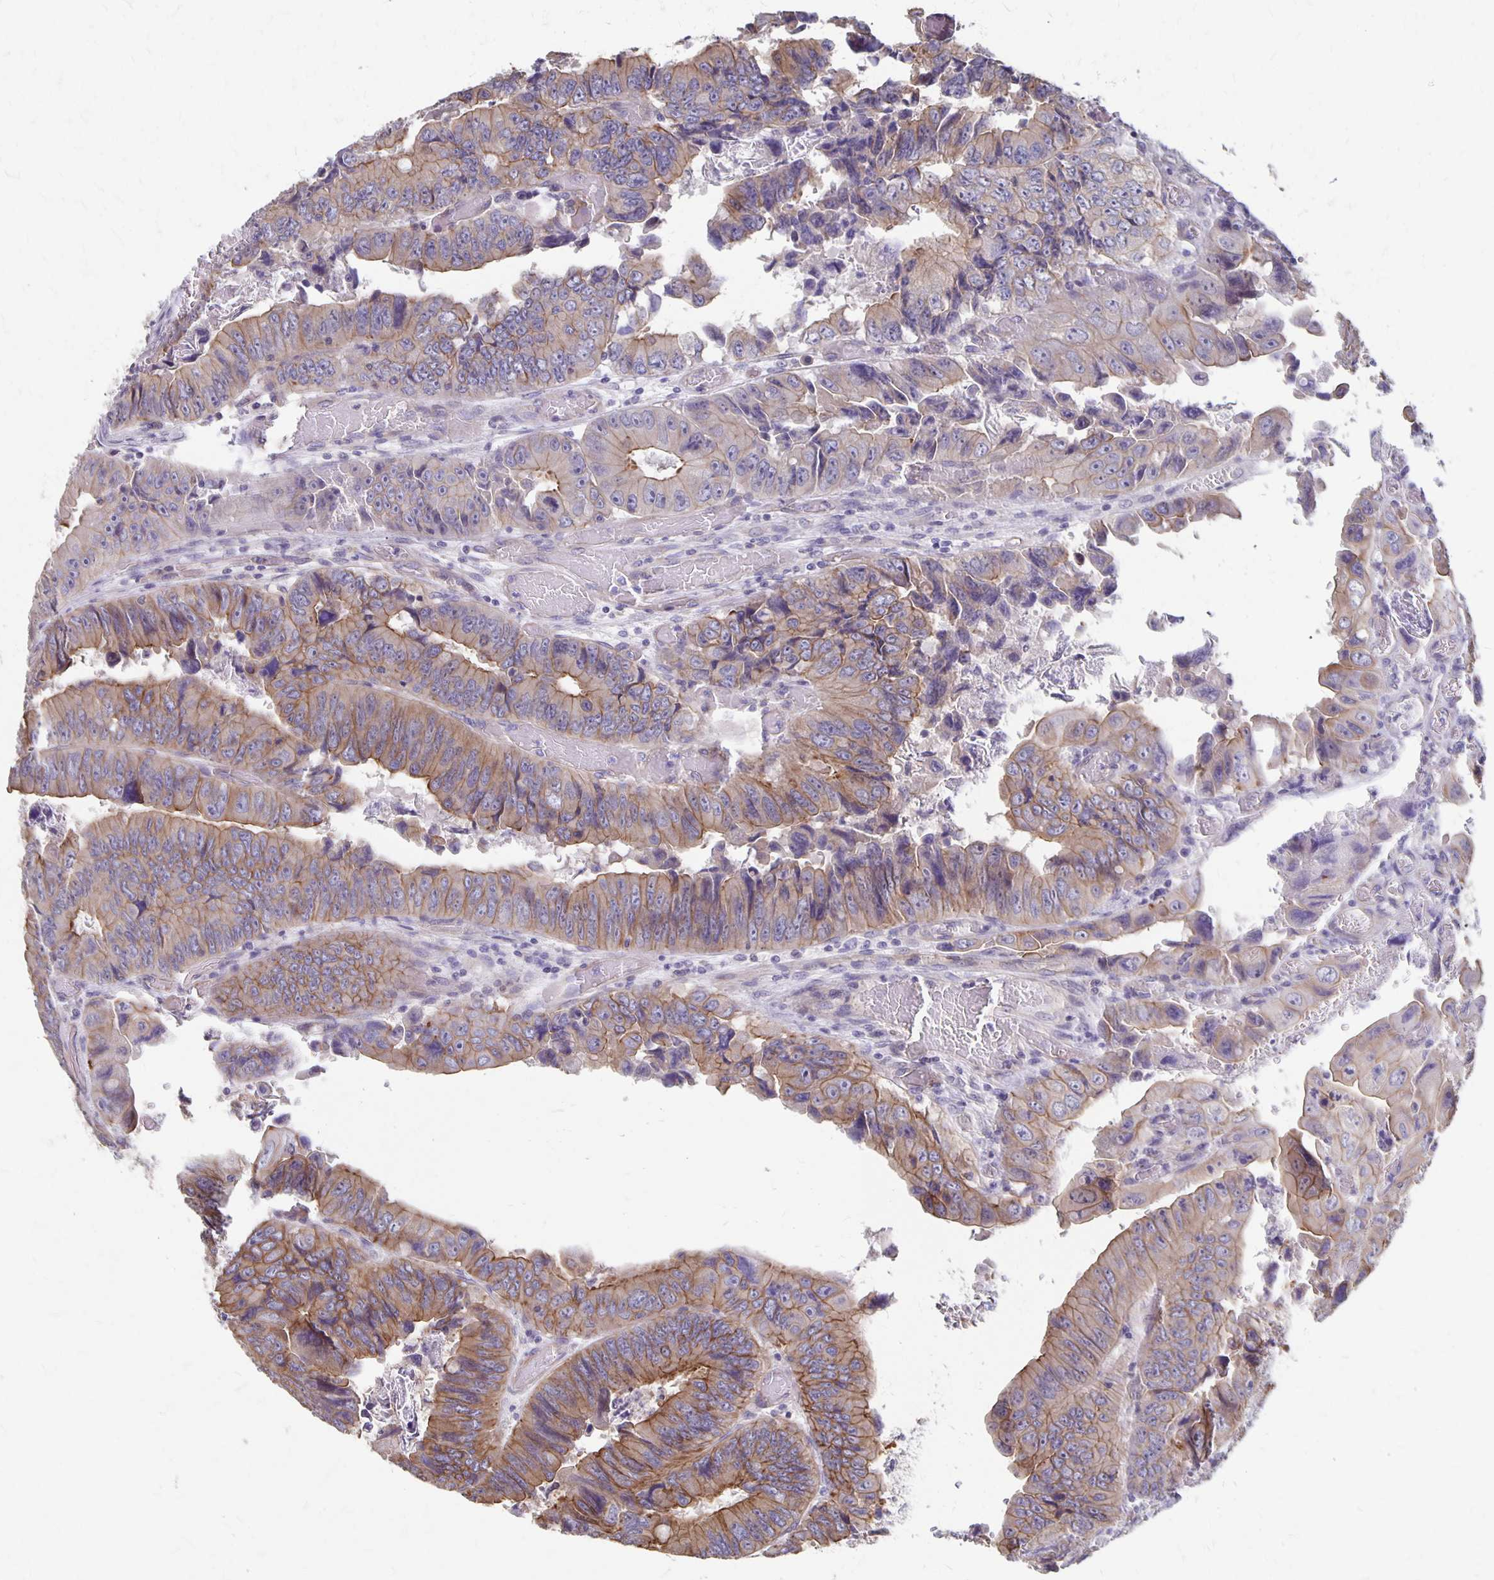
{"staining": {"intensity": "moderate", "quantity": ">75%", "location": "cytoplasmic/membranous"}, "tissue": "colorectal cancer", "cell_type": "Tumor cells", "image_type": "cancer", "snomed": [{"axis": "morphology", "description": "Adenocarcinoma, NOS"}, {"axis": "topography", "description": "Colon"}], "caption": "The histopathology image shows staining of colorectal adenocarcinoma, revealing moderate cytoplasmic/membranous protein staining (brown color) within tumor cells. The staining was performed using DAB, with brown indicating positive protein expression. Nuclei are stained blue with hematoxylin.", "gene": "PPP1R3E", "patient": {"sex": "female", "age": 84}}